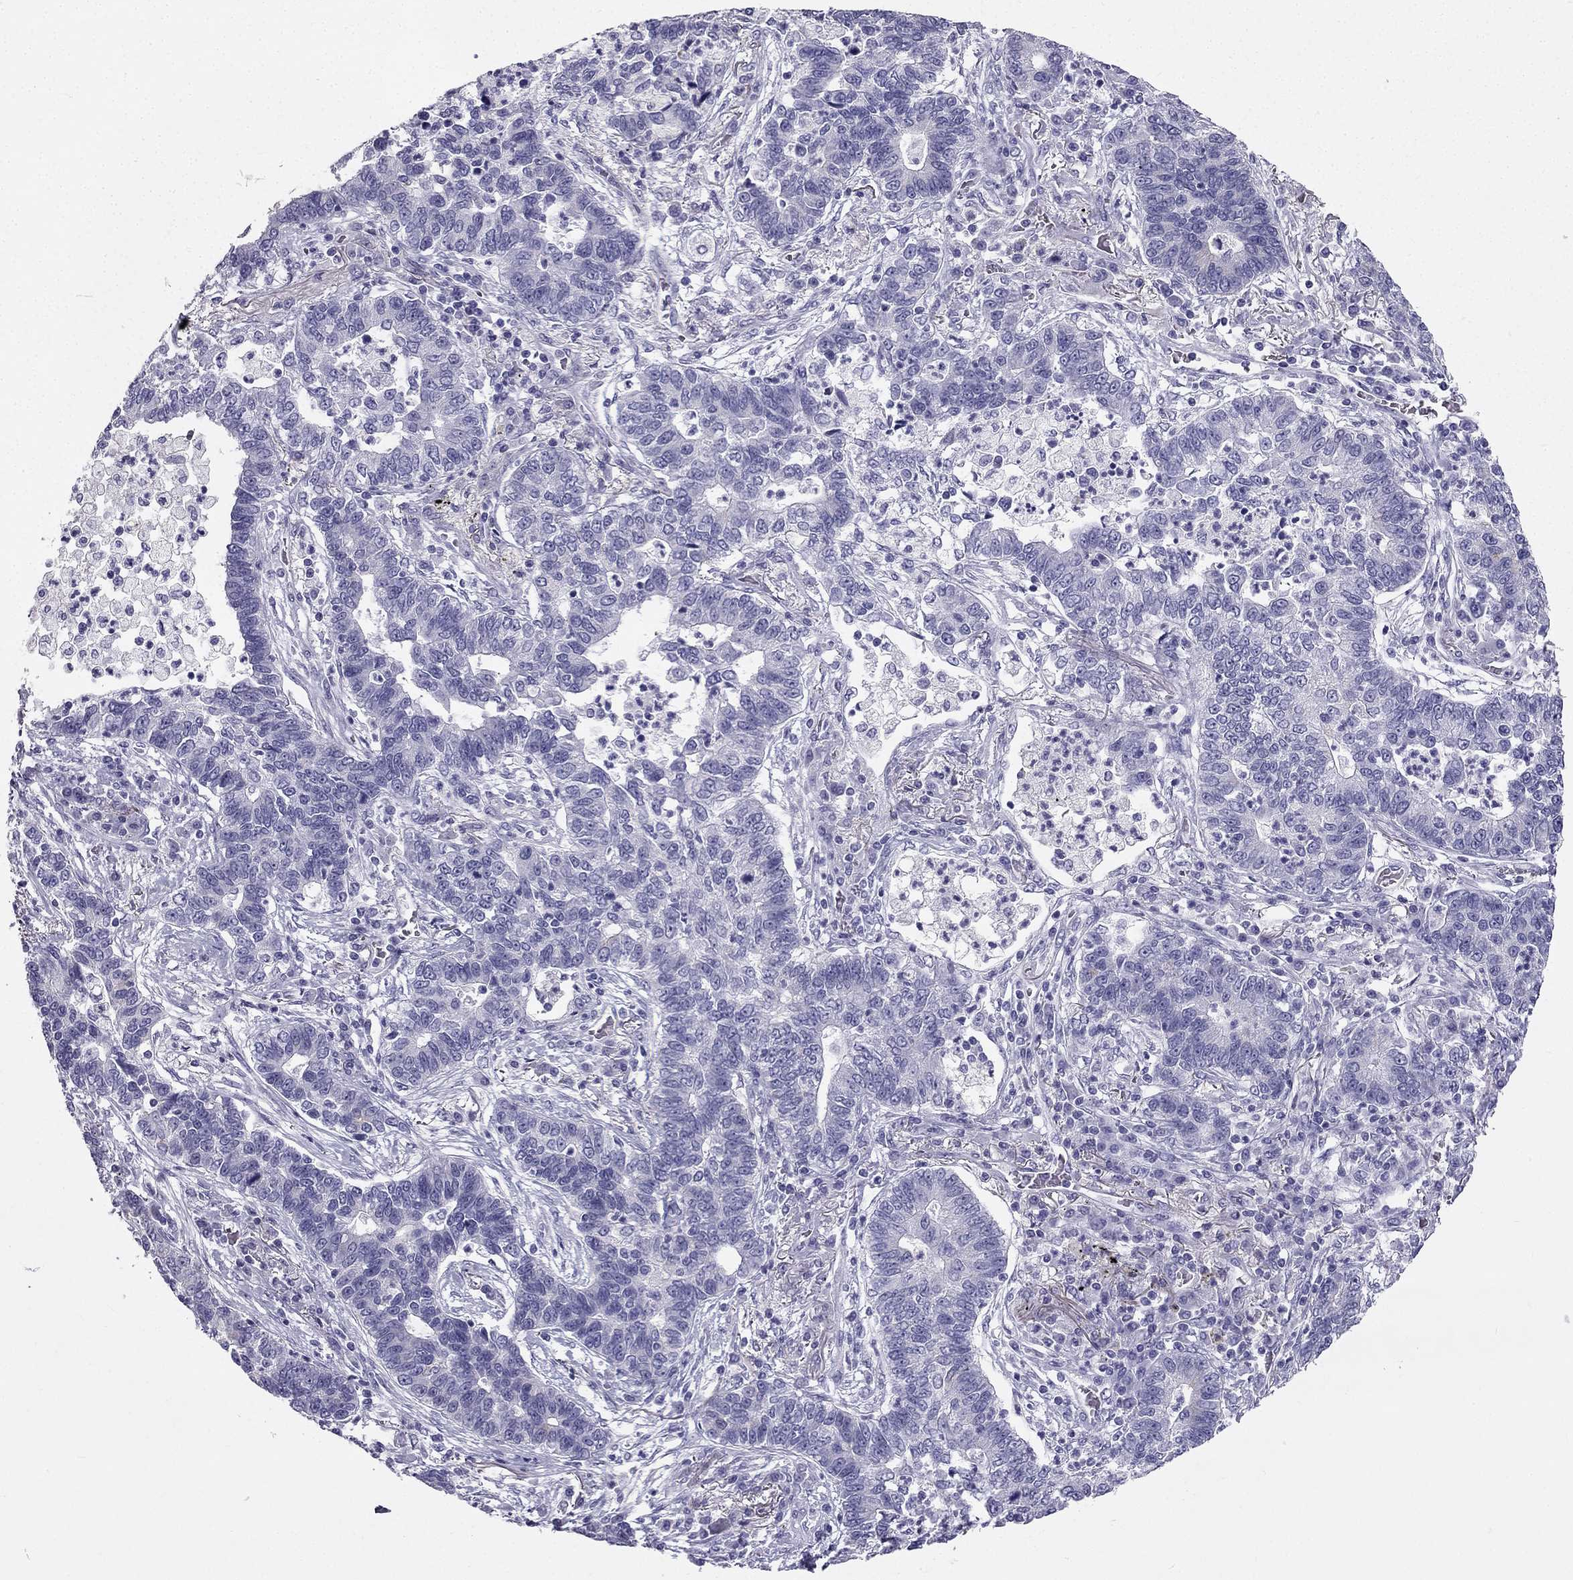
{"staining": {"intensity": "negative", "quantity": "none", "location": "none"}, "tissue": "lung cancer", "cell_type": "Tumor cells", "image_type": "cancer", "snomed": [{"axis": "morphology", "description": "Adenocarcinoma, NOS"}, {"axis": "topography", "description": "Lung"}], "caption": "Human adenocarcinoma (lung) stained for a protein using immunohistochemistry shows no positivity in tumor cells.", "gene": "TFF3", "patient": {"sex": "female", "age": 57}}